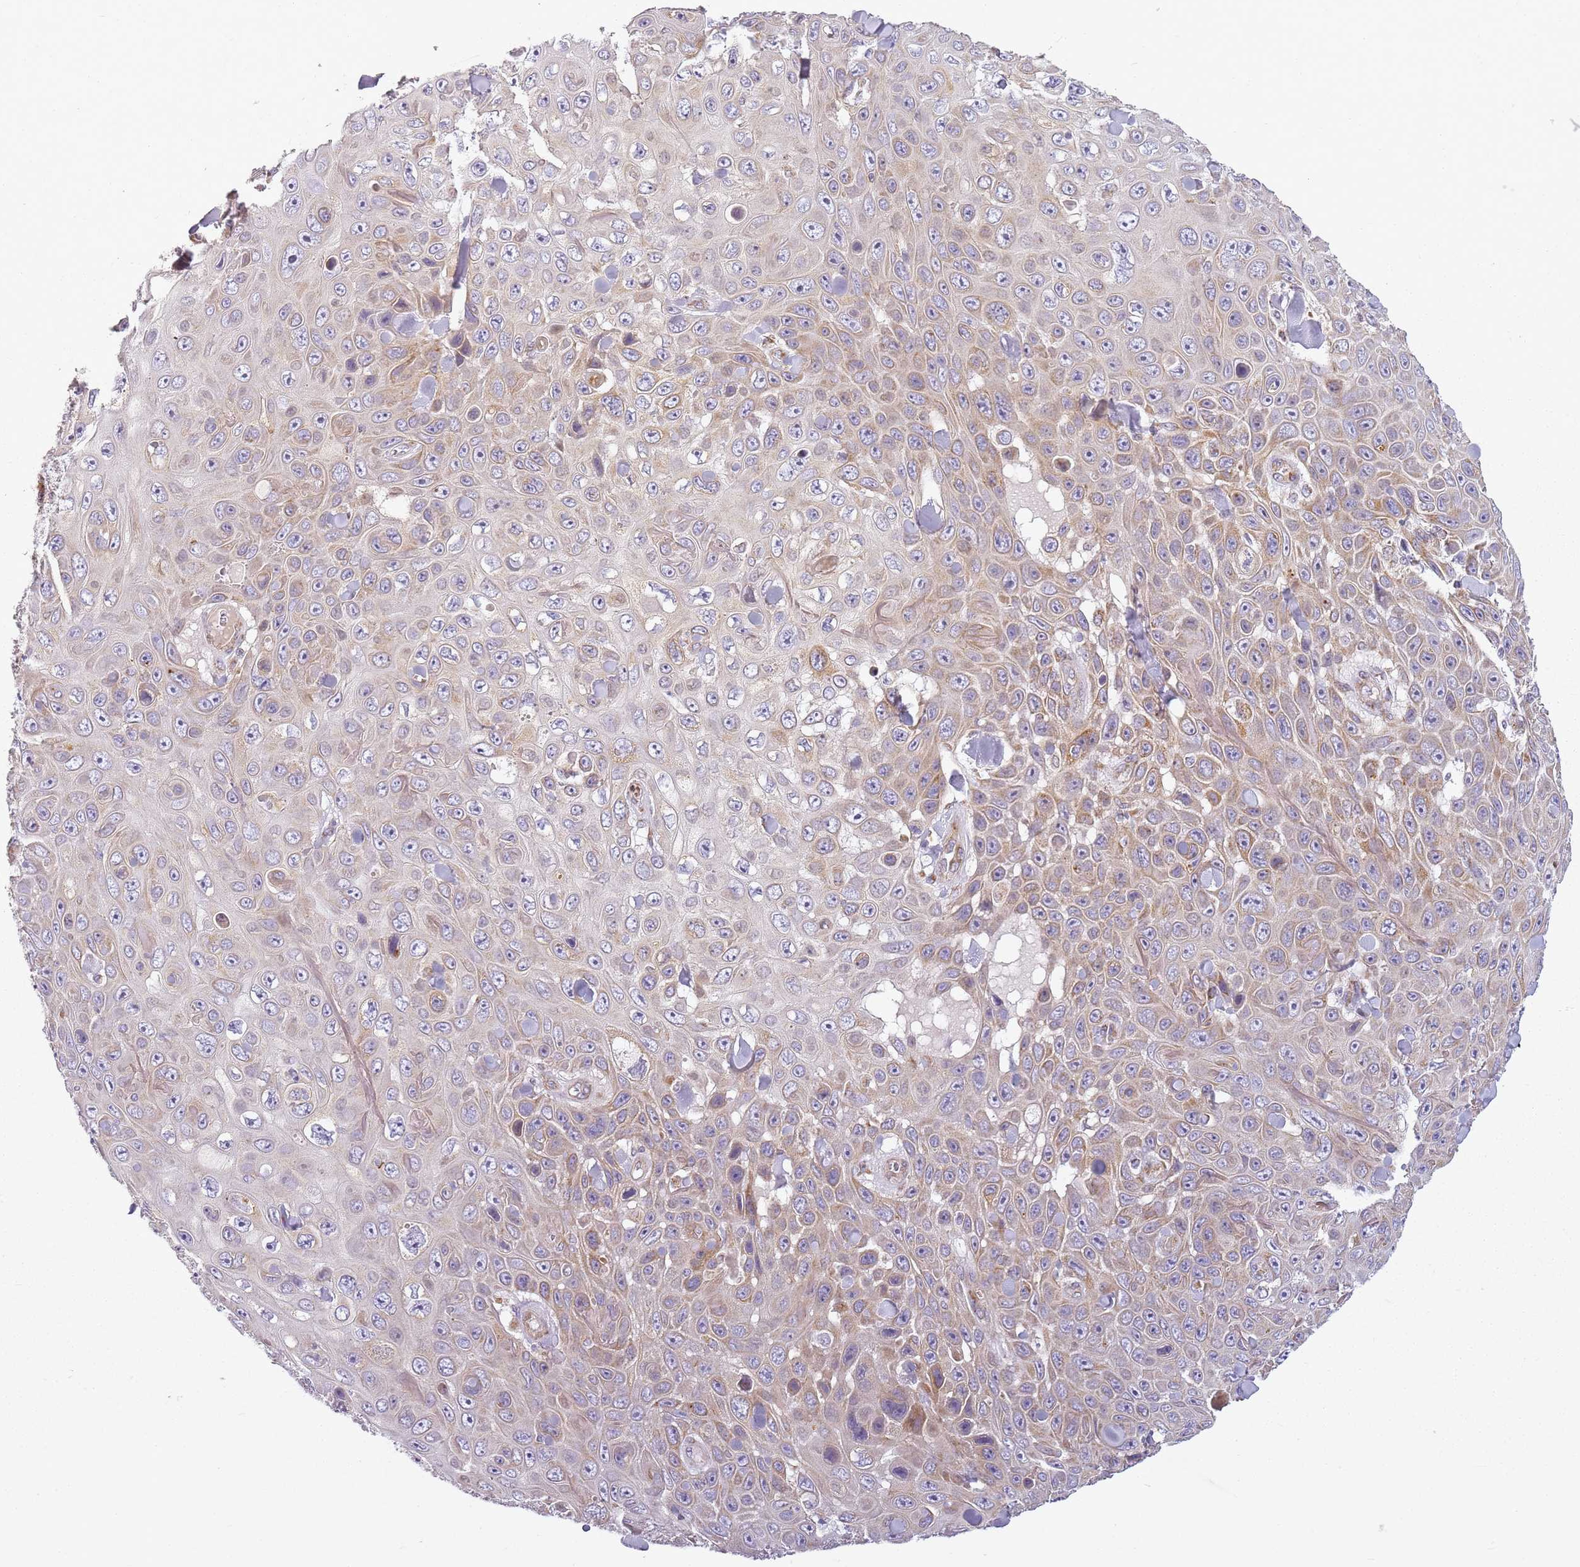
{"staining": {"intensity": "moderate", "quantity": "<25%", "location": "cytoplasmic/membranous"}, "tissue": "skin cancer", "cell_type": "Tumor cells", "image_type": "cancer", "snomed": [{"axis": "morphology", "description": "Squamous cell carcinoma, NOS"}, {"axis": "topography", "description": "Skin"}], "caption": "There is low levels of moderate cytoplasmic/membranous expression in tumor cells of squamous cell carcinoma (skin), as demonstrated by immunohistochemical staining (brown color).", "gene": "TMEM200C", "patient": {"sex": "male", "age": 82}}